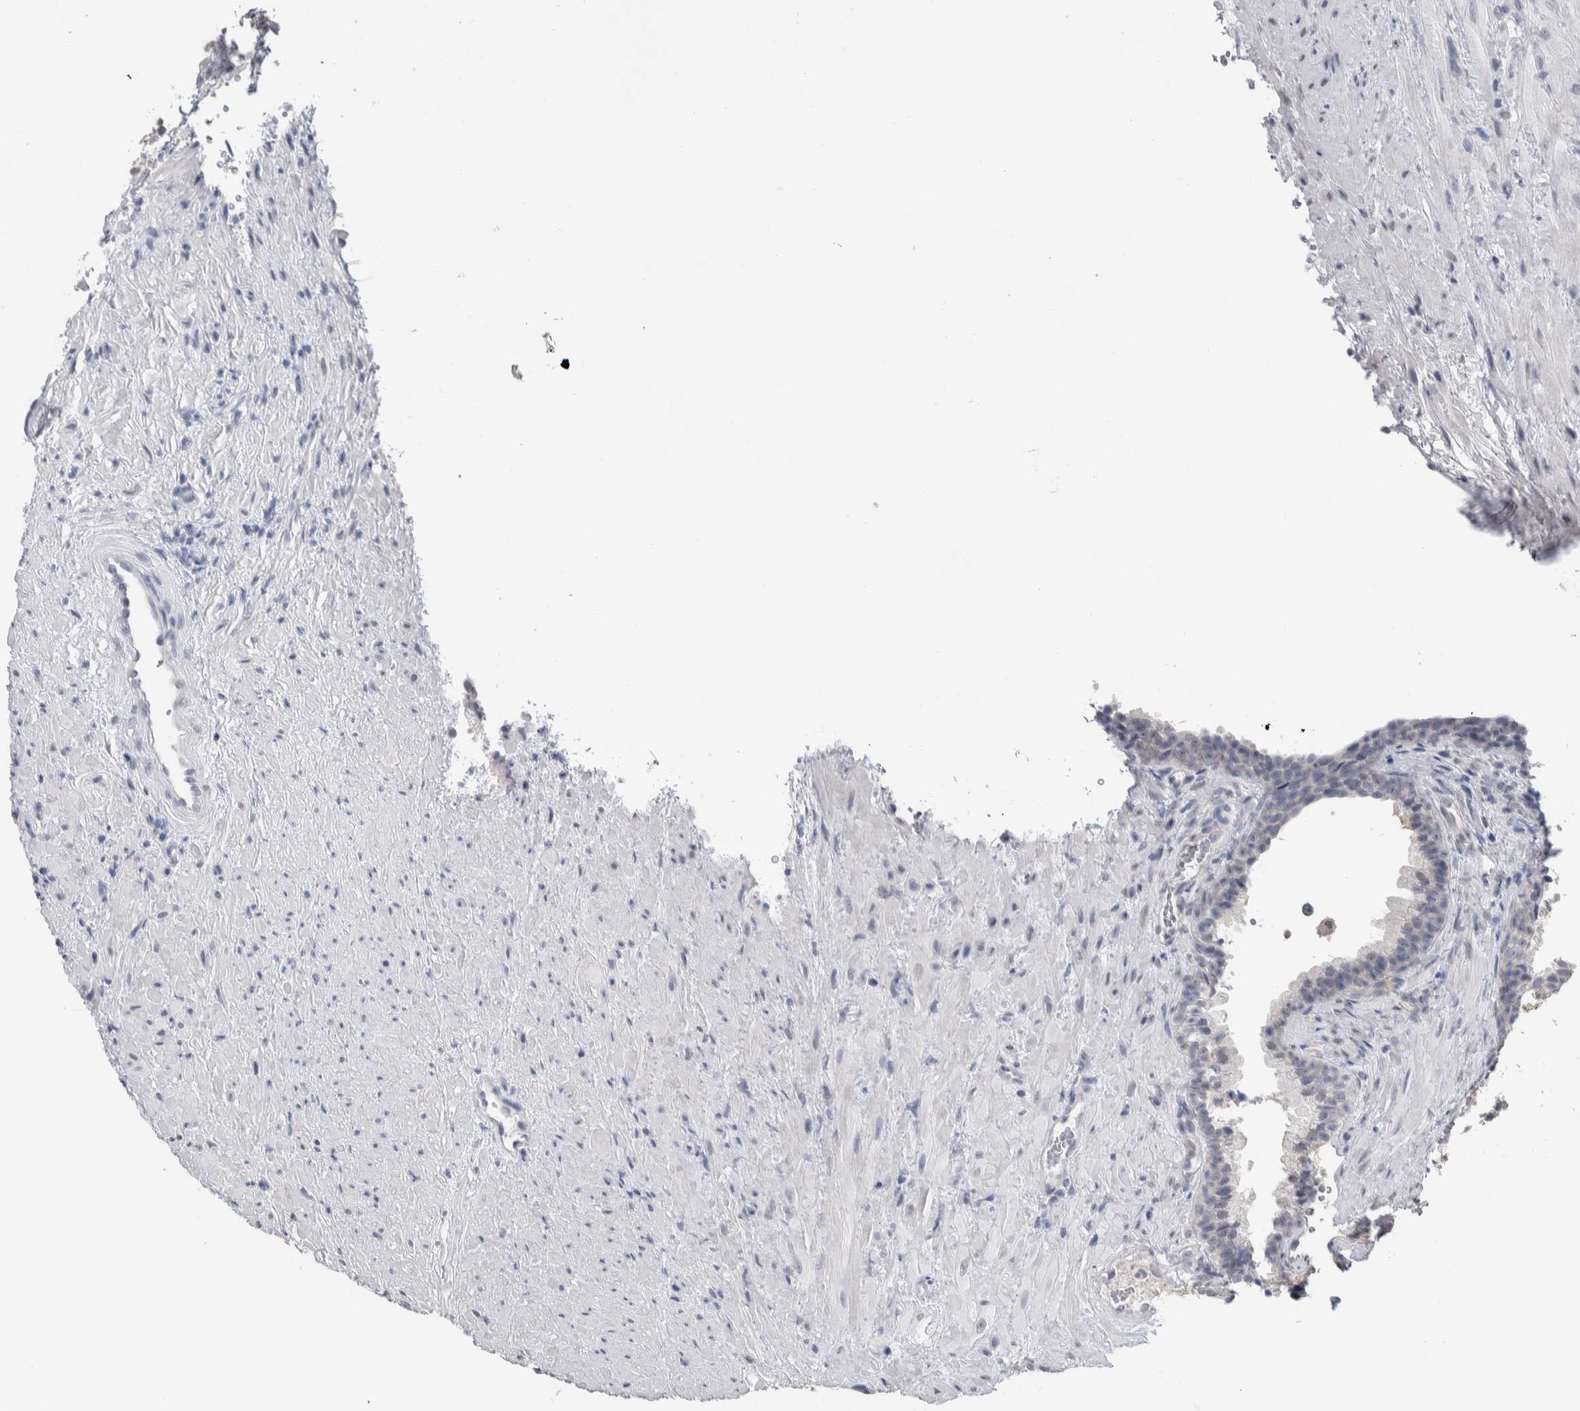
{"staining": {"intensity": "negative", "quantity": "none", "location": "none"}, "tissue": "prostate", "cell_type": "Glandular cells", "image_type": "normal", "snomed": [{"axis": "morphology", "description": "Normal tissue, NOS"}, {"axis": "topography", "description": "Prostate"}], "caption": "The photomicrograph exhibits no staining of glandular cells in unremarkable prostate.", "gene": "TMEM102", "patient": {"sex": "male", "age": 76}}